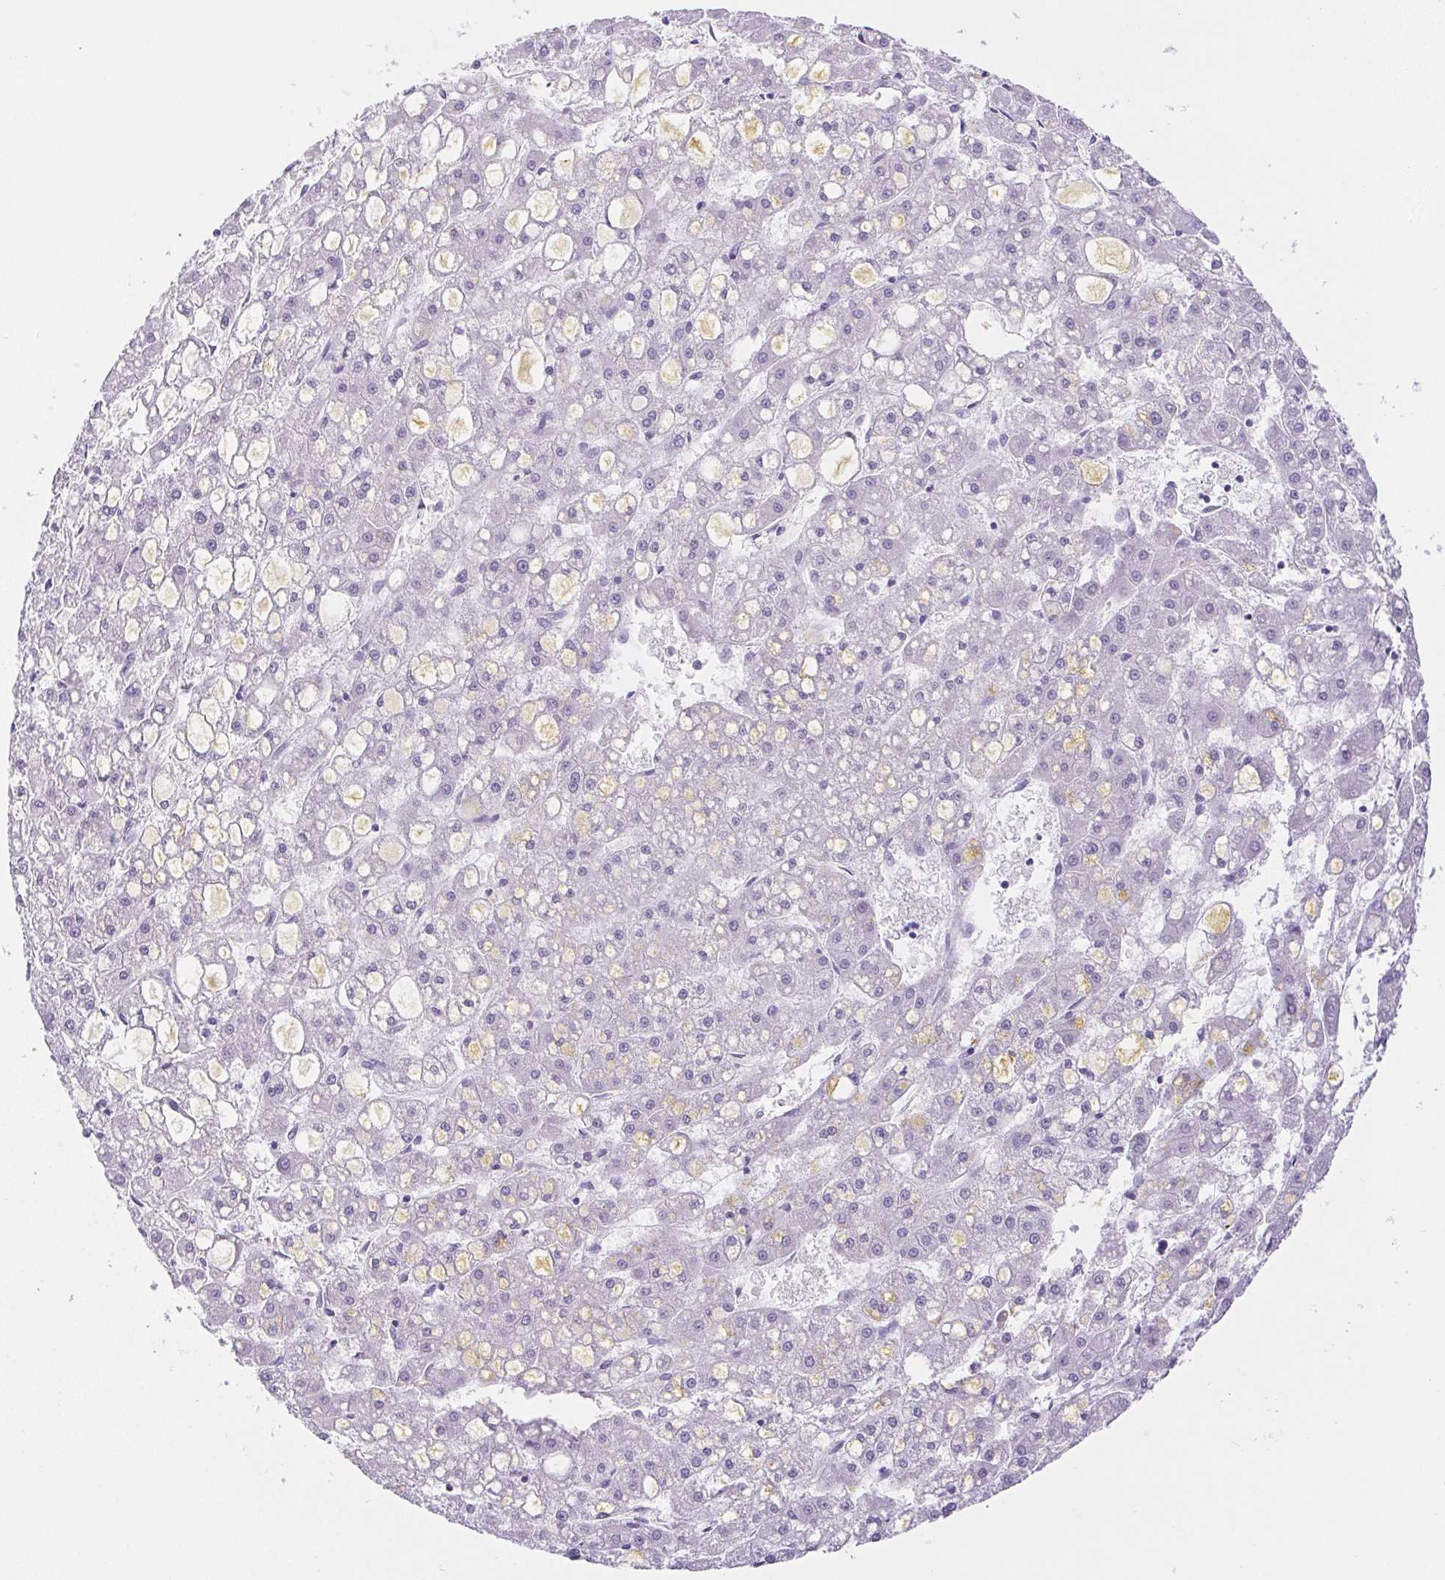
{"staining": {"intensity": "negative", "quantity": "none", "location": "none"}, "tissue": "liver cancer", "cell_type": "Tumor cells", "image_type": "cancer", "snomed": [{"axis": "morphology", "description": "Carcinoma, Hepatocellular, NOS"}, {"axis": "topography", "description": "Liver"}], "caption": "Tumor cells are negative for protein expression in human liver cancer (hepatocellular carcinoma).", "gene": "PNLIP", "patient": {"sex": "male", "age": 67}}